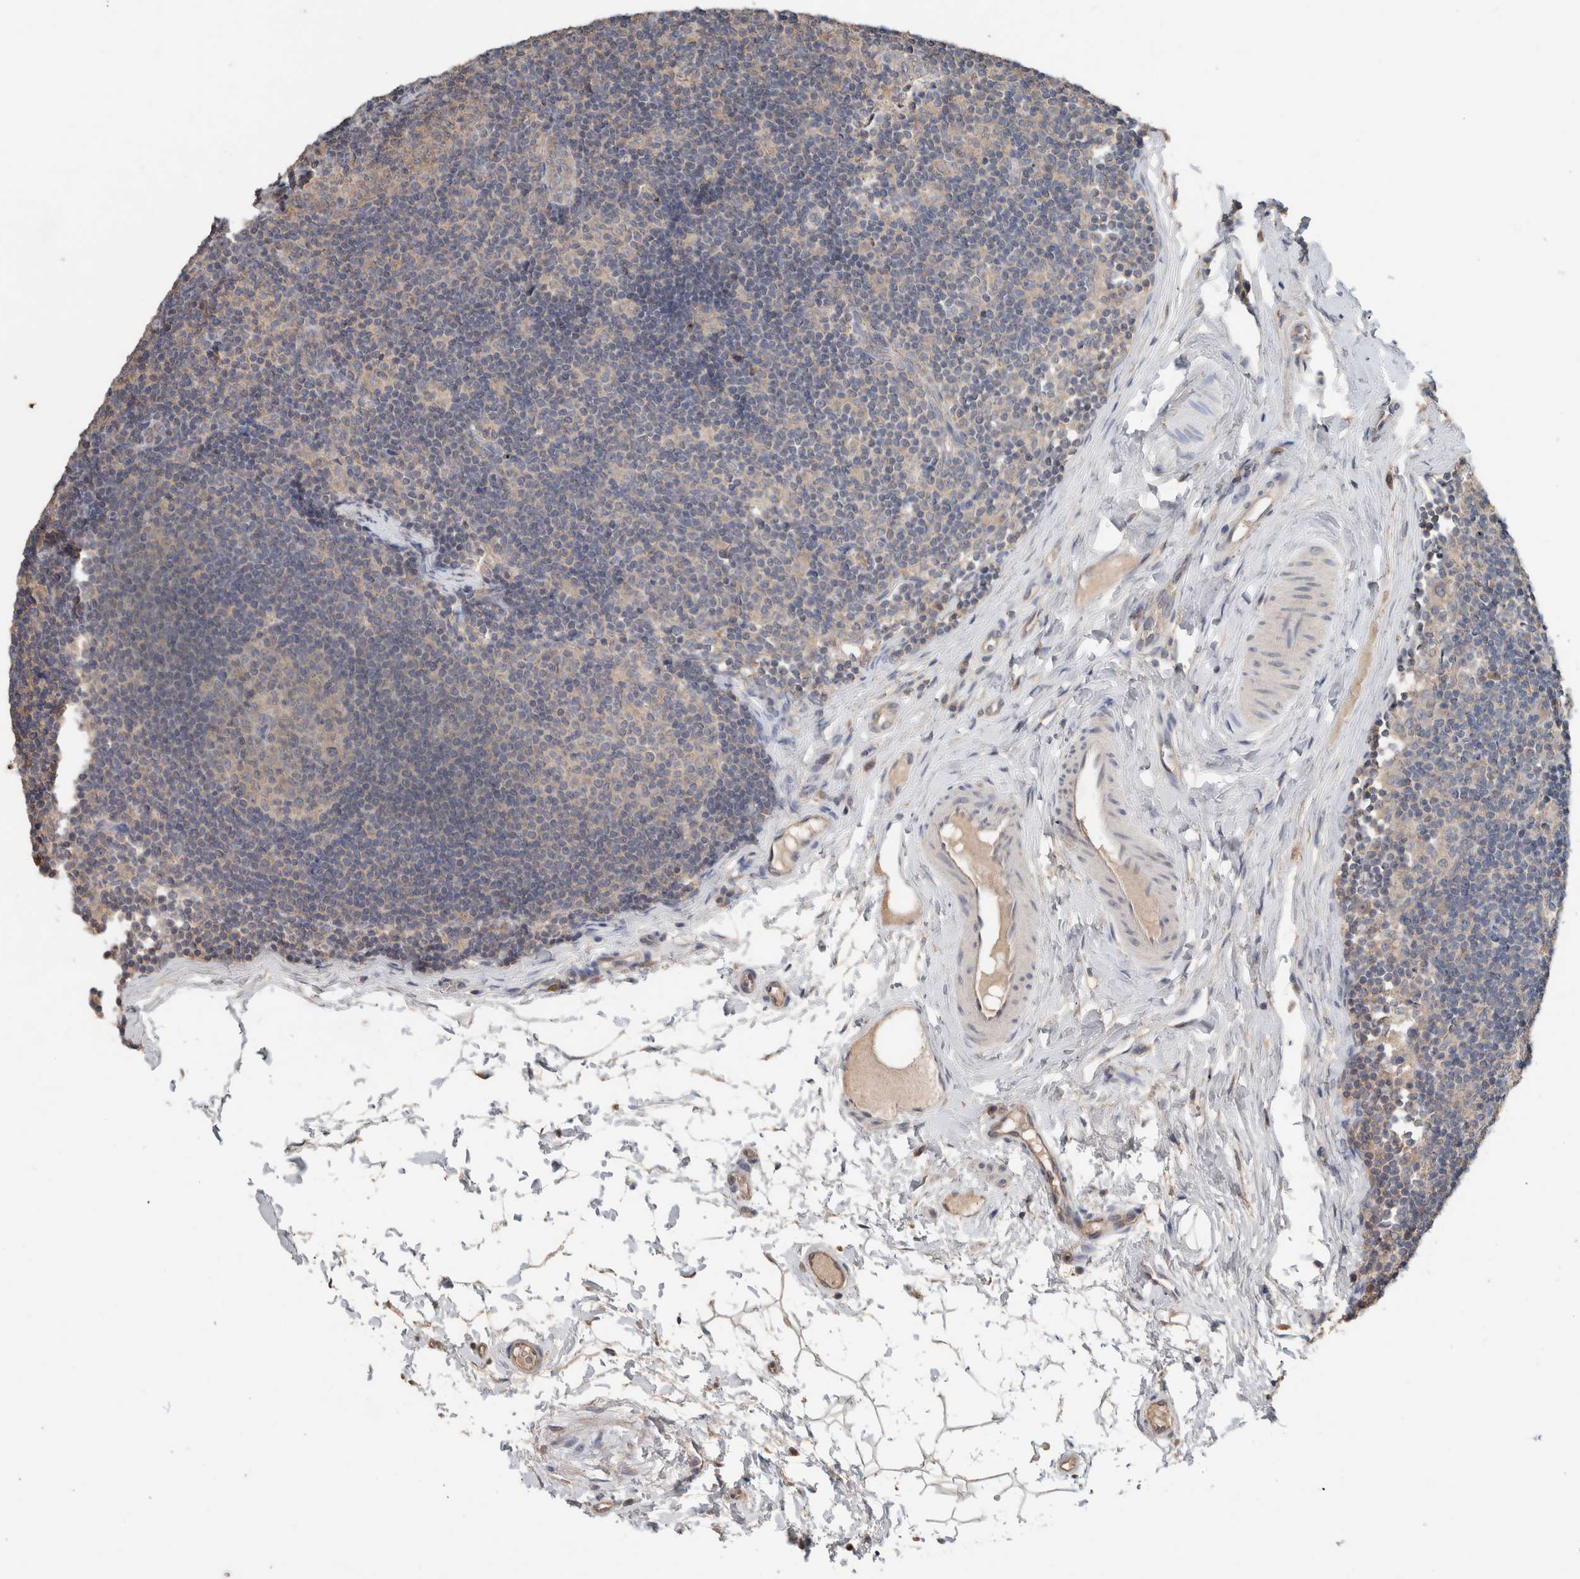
{"staining": {"intensity": "moderate", "quantity": "<25%", "location": "cytoplasmic/membranous"}, "tissue": "lymph node", "cell_type": "Germinal center cells", "image_type": "normal", "snomed": [{"axis": "morphology", "description": "Normal tissue, NOS"}, {"axis": "topography", "description": "Lymph node"}], "caption": "A brown stain shows moderate cytoplasmic/membranous expression of a protein in germinal center cells of normal lymph node. The staining was performed using DAB to visualize the protein expression in brown, while the nuclei were stained in blue with hematoxylin (Magnification: 20x).", "gene": "ERAP2", "patient": {"sex": "female", "age": 22}}